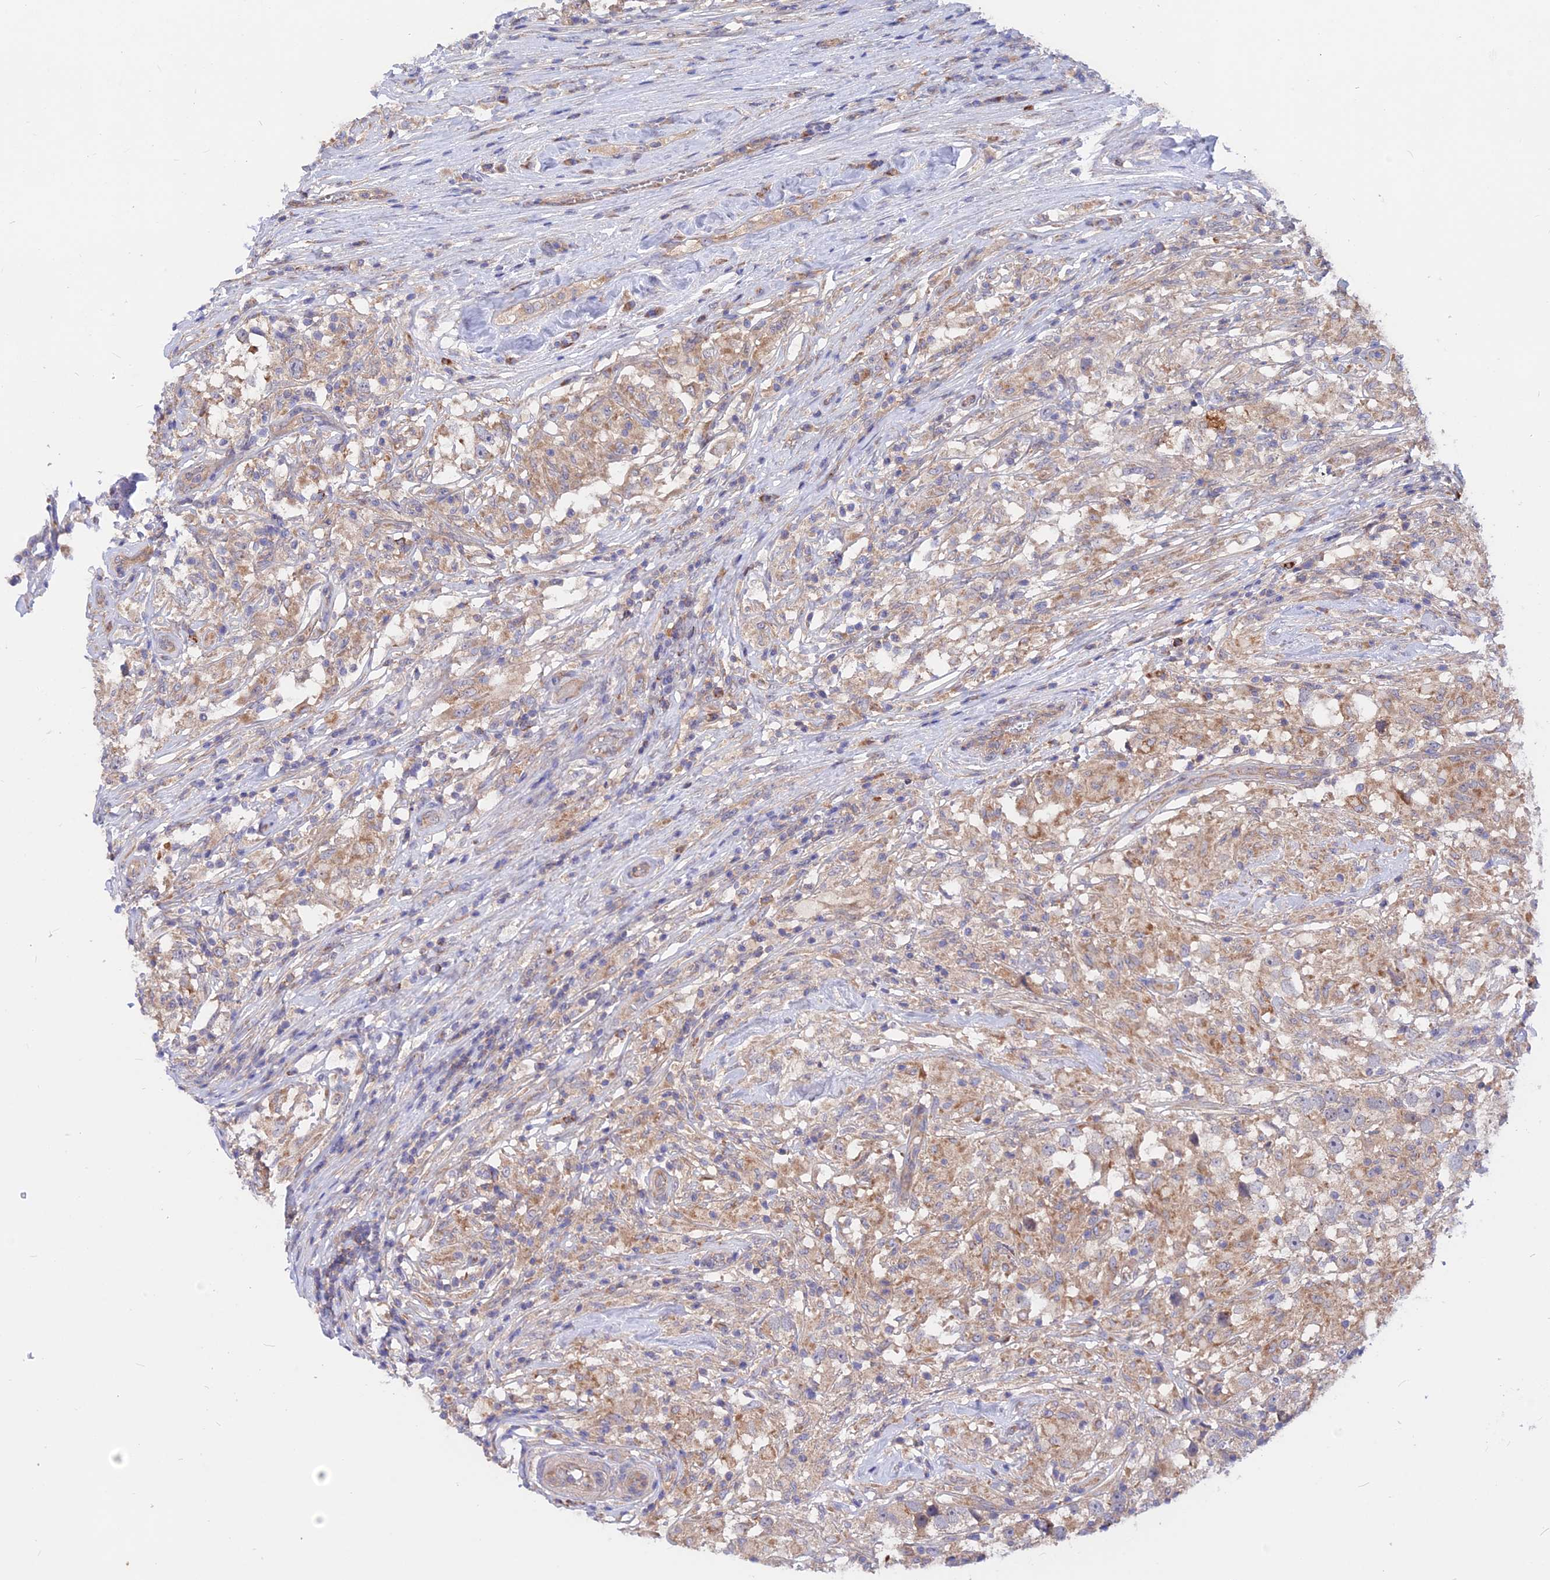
{"staining": {"intensity": "weak", "quantity": ">75%", "location": "cytoplasmic/membranous"}, "tissue": "testis cancer", "cell_type": "Tumor cells", "image_type": "cancer", "snomed": [{"axis": "morphology", "description": "Seminoma, NOS"}, {"axis": "topography", "description": "Testis"}], "caption": "This micrograph exhibits IHC staining of testis cancer, with low weak cytoplasmic/membranous expression in approximately >75% of tumor cells.", "gene": "HYCC1", "patient": {"sex": "male", "age": 46}}